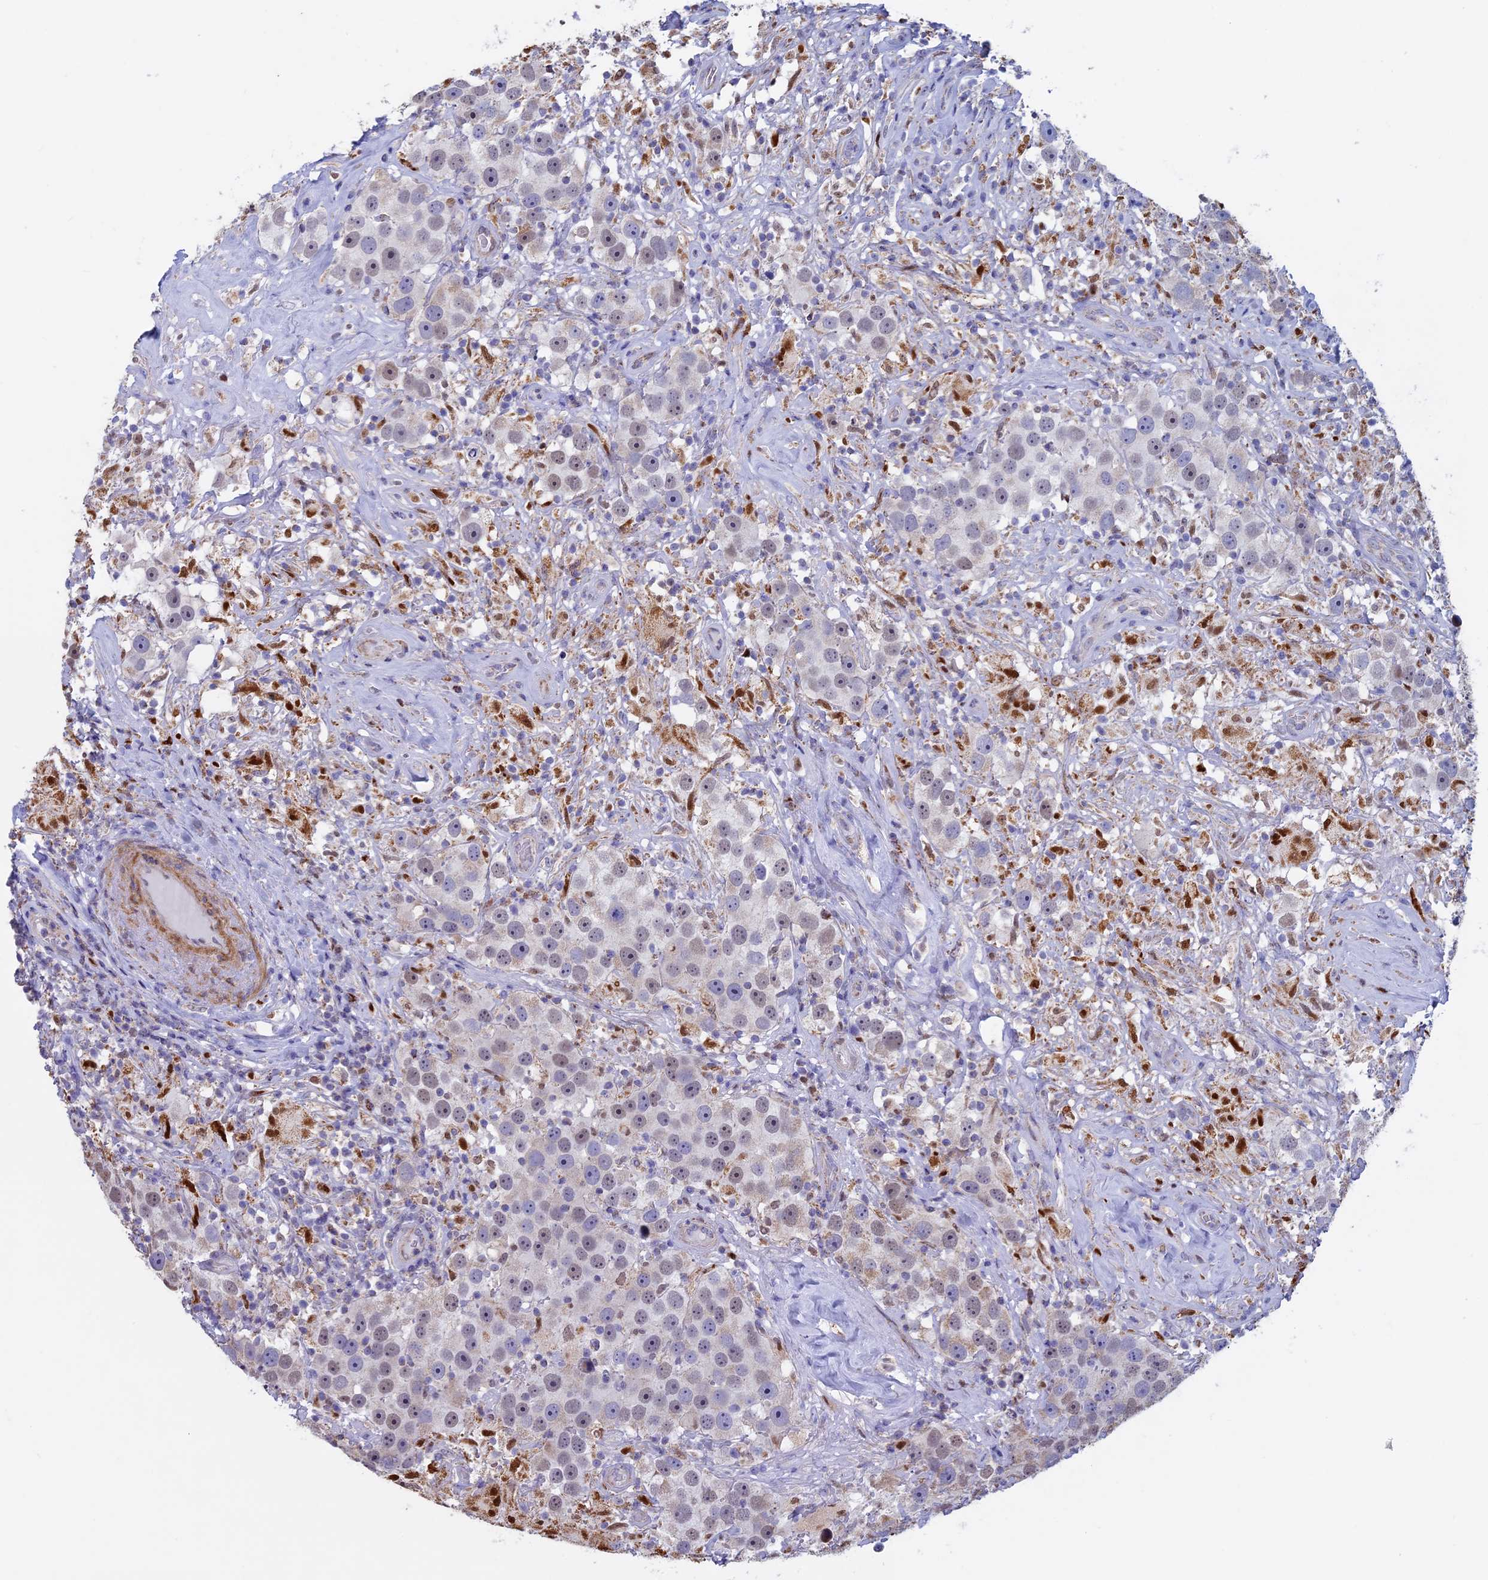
{"staining": {"intensity": "weak", "quantity": "<25%", "location": "nuclear"}, "tissue": "testis cancer", "cell_type": "Tumor cells", "image_type": "cancer", "snomed": [{"axis": "morphology", "description": "Seminoma, NOS"}, {"axis": "topography", "description": "Testis"}], "caption": "Tumor cells show no significant expression in testis cancer. Brightfield microscopy of immunohistochemistry stained with DAB (brown) and hematoxylin (blue), captured at high magnification.", "gene": "ACSS1", "patient": {"sex": "male", "age": 49}}